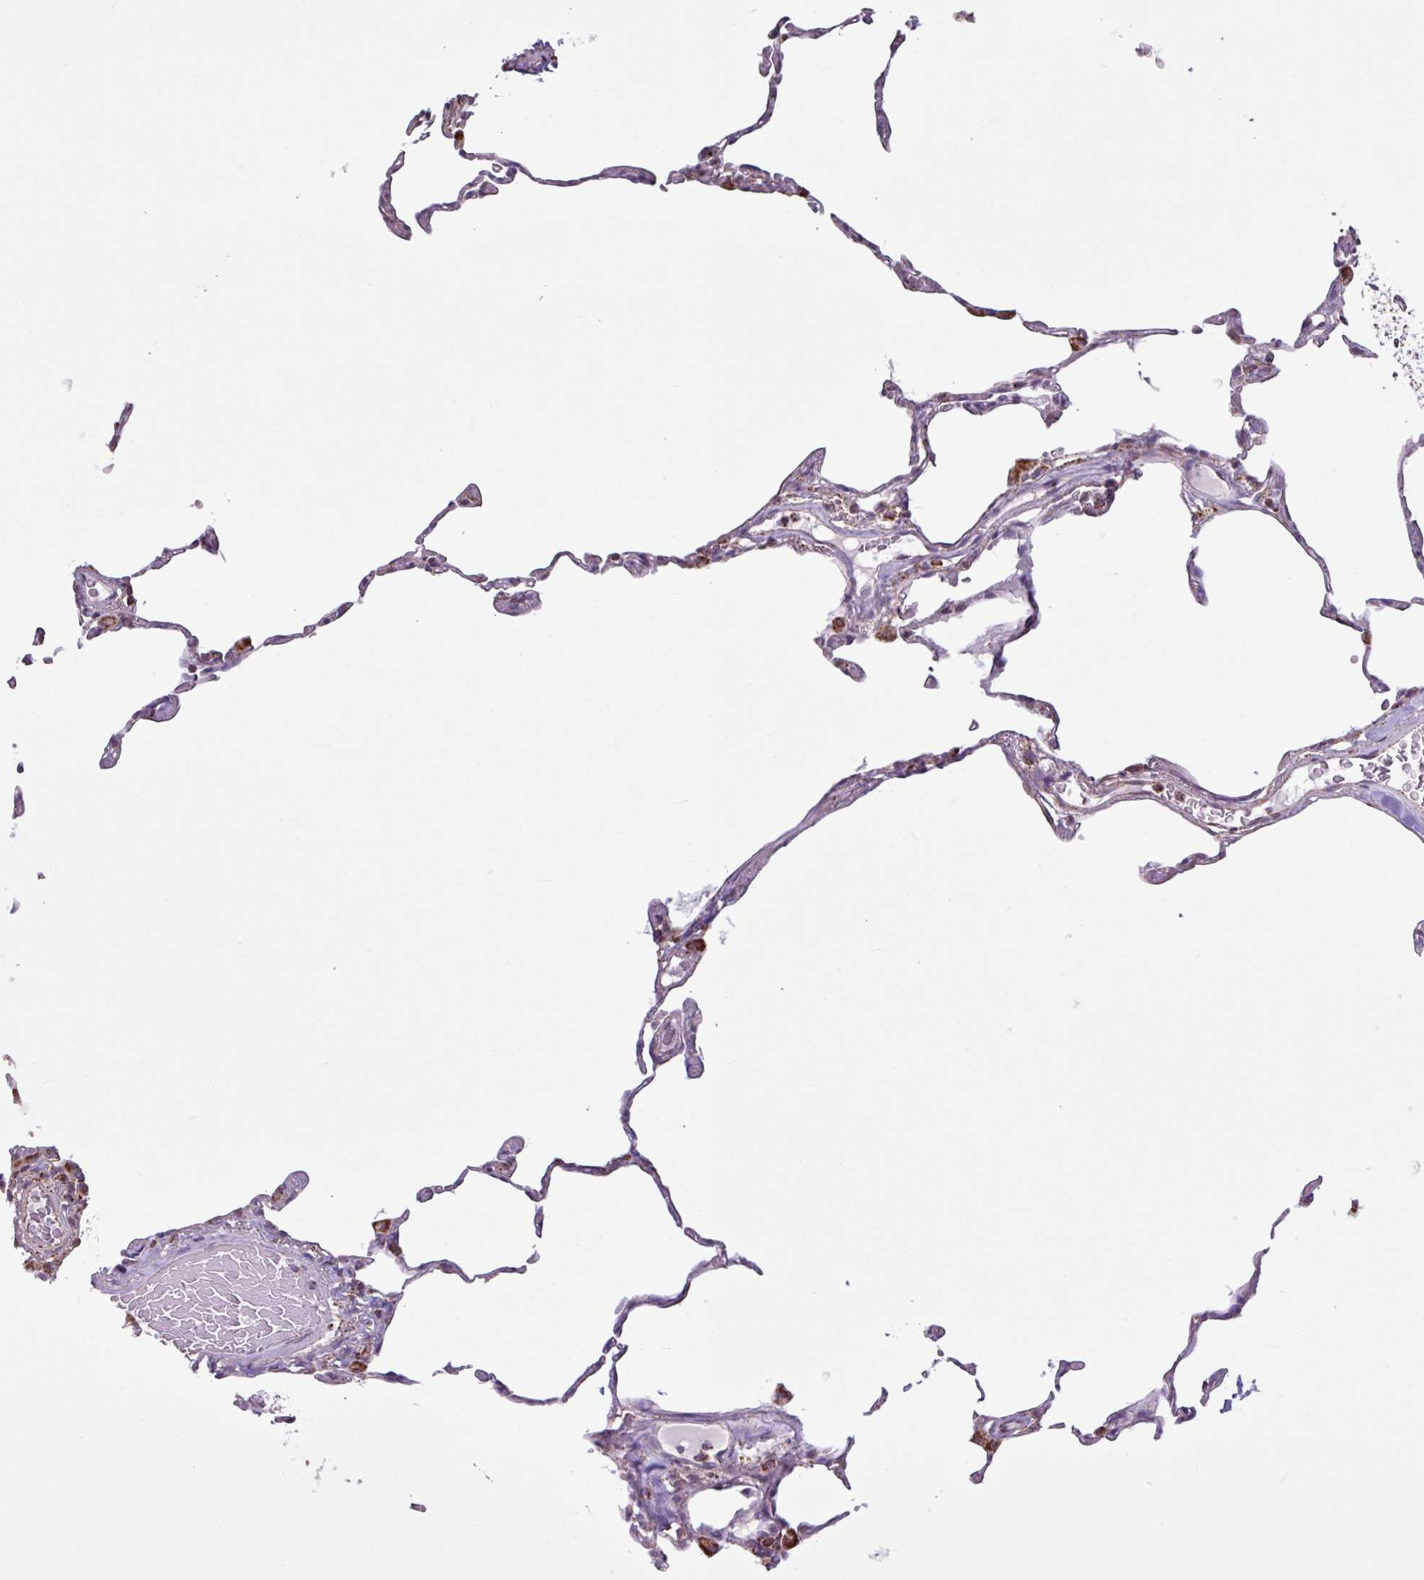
{"staining": {"intensity": "negative", "quantity": "none", "location": "none"}, "tissue": "lung", "cell_type": "Alveolar cells", "image_type": "normal", "snomed": [{"axis": "morphology", "description": "Normal tissue, NOS"}, {"axis": "topography", "description": "Lung"}], "caption": "Alveolar cells are negative for brown protein staining in benign lung. (Brightfield microscopy of DAB (3,3'-diaminobenzidine) immunohistochemistry at high magnification).", "gene": "ALG8", "patient": {"sex": "female", "age": 57}}